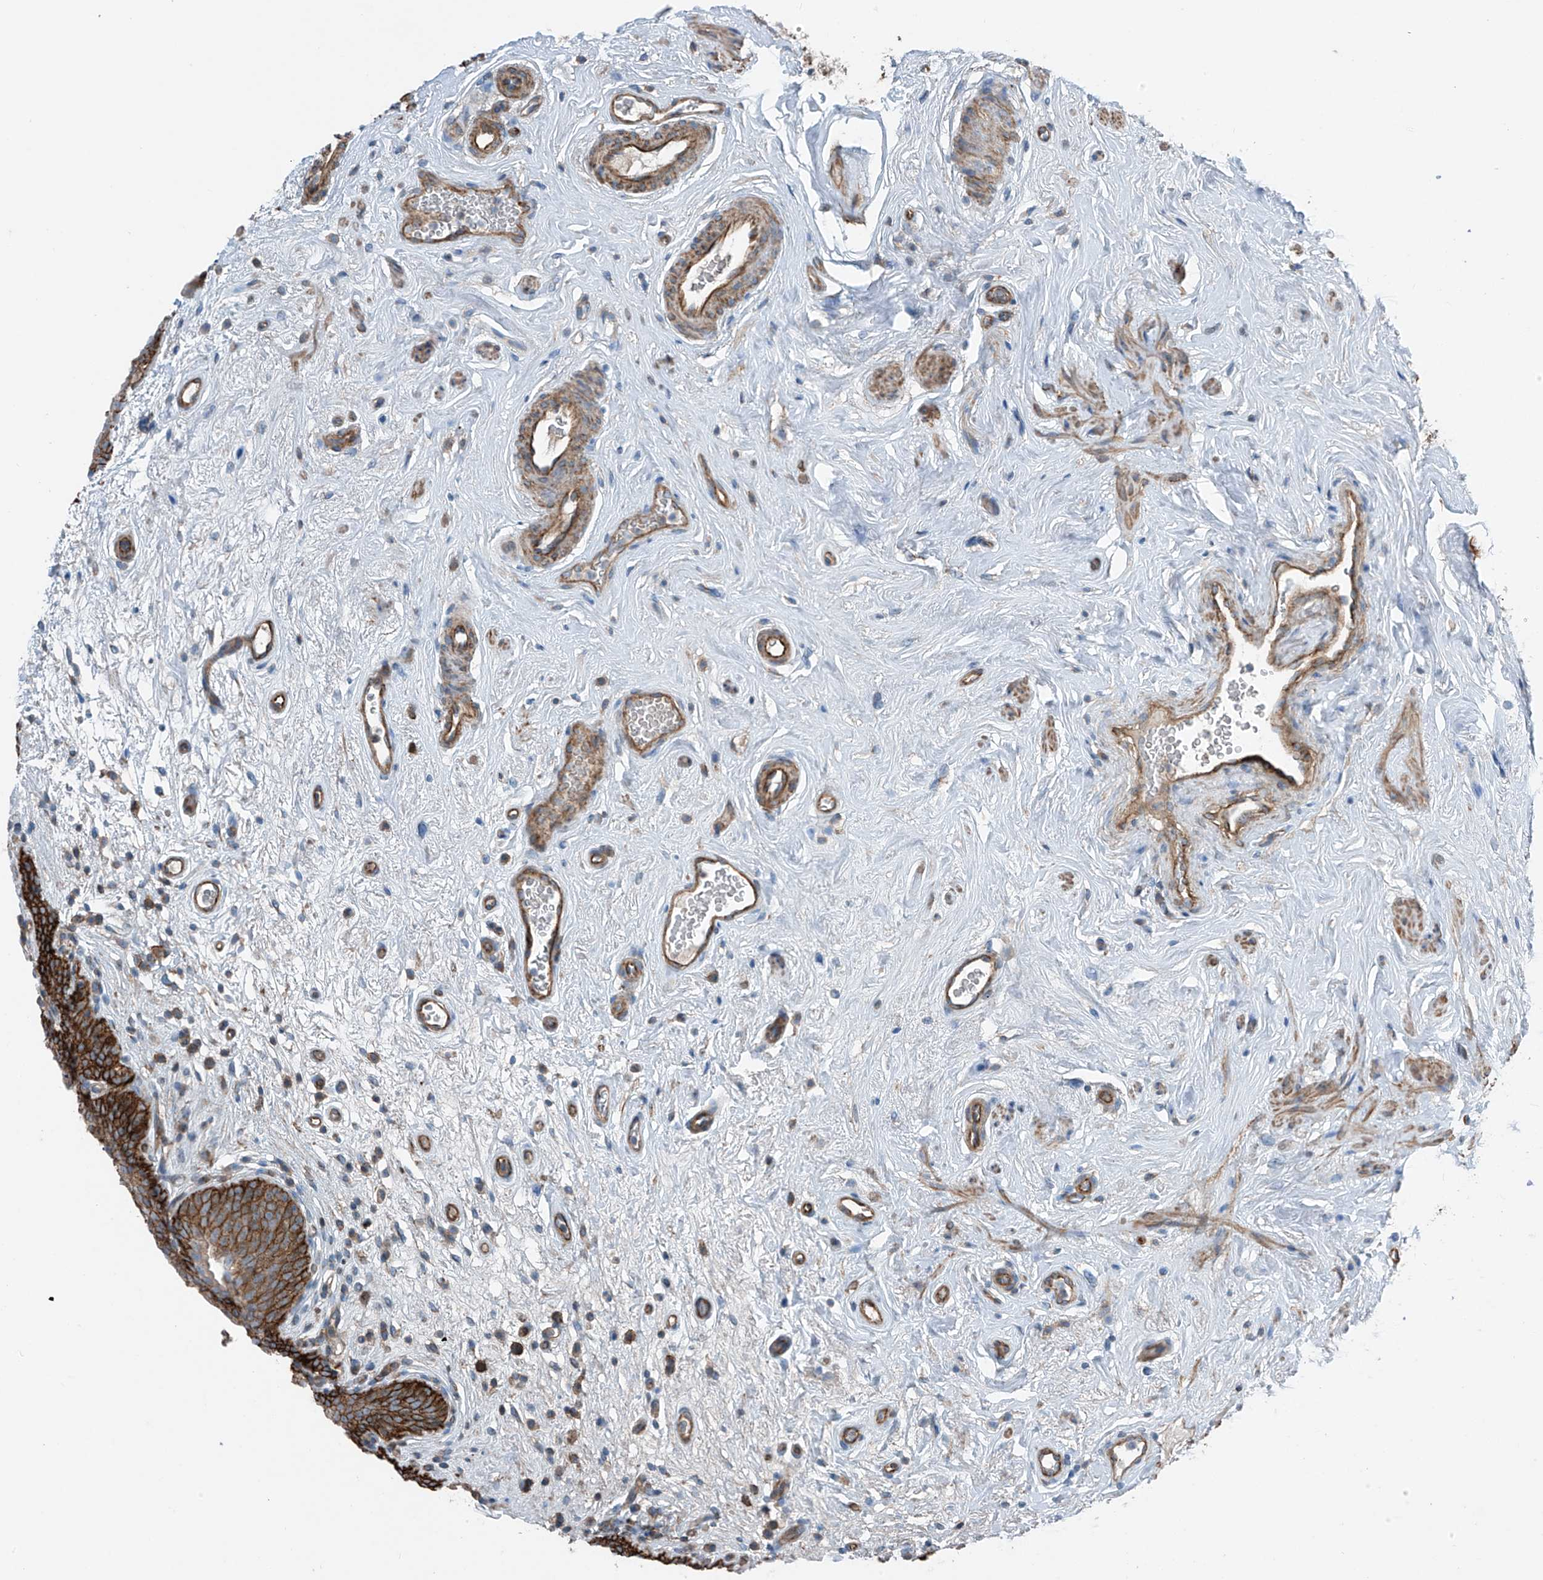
{"staining": {"intensity": "strong", "quantity": ">75%", "location": "cytoplasmic/membranous"}, "tissue": "urinary bladder", "cell_type": "Urothelial cells", "image_type": "normal", "snomed": [{"axis": "morphology", "description": "Normal tissue, NOS"}, {"axis": "topography", "description": "Urinary bladder"}], "caption": "Normal urinary bladder shows strong cytoplasmic/membranous staining in about >75% of urothelial cells, visualized by immunohistochemistry.", "gene": "SLC1A5", "patient": {"sex": "male", "age": 83}}